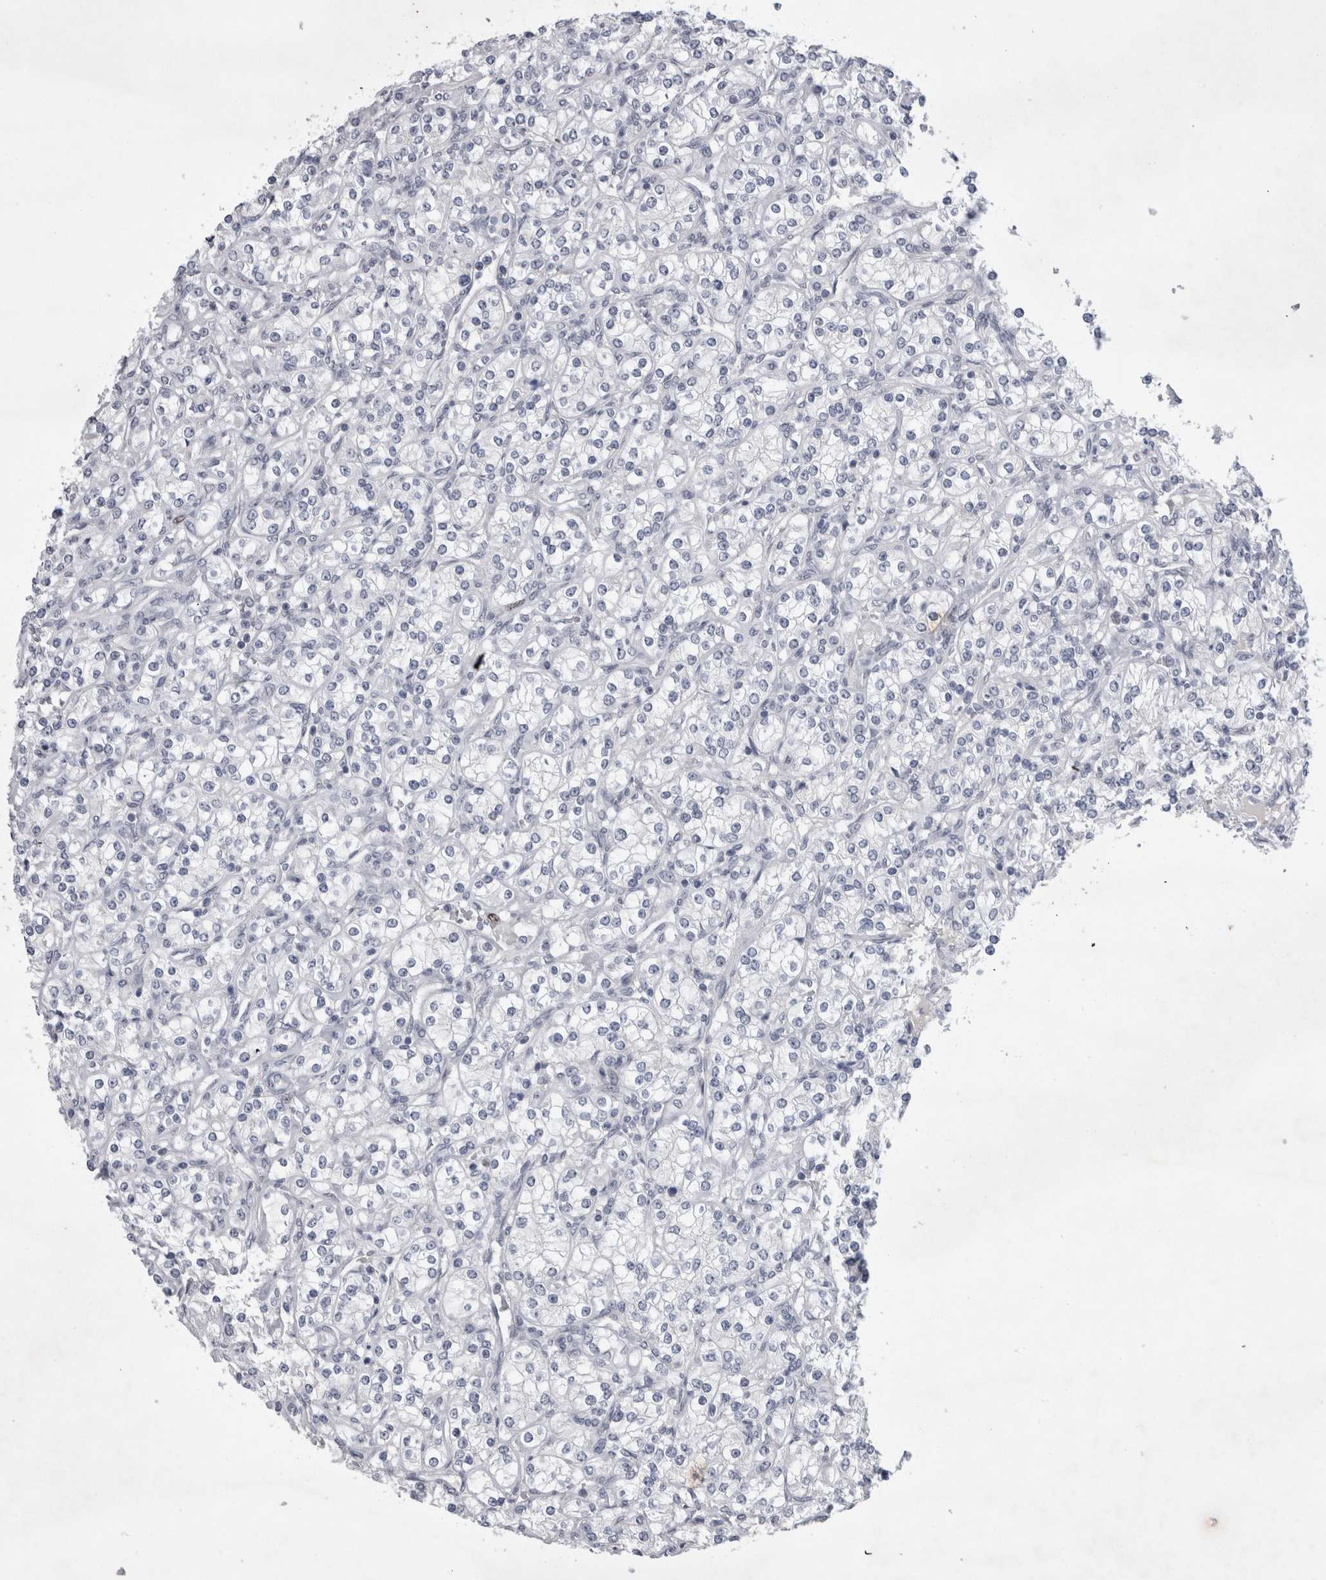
{"staining": {"intensity": "negative", "quantity": "none", "location": "none"}, "tissue": "renal cancer", "cell_type": "Tumor cells", "image_type": "cancer", "snomed": [{"axis": "morphology", "description": "Adenocarcinoma, NOS"}, {"axis": "topography", "description": "Kidney"}], "caption": "High magnification brightfield microscopy of adenocarcinoma (renal) stained with DAB (3,3'-diaminobenzidine) (brown) and counterstained with hematoxylin (blue): tumor cells show no significant expression.", "gene": "KIF18B", "patient": {"sex": "male", "age": 77}}